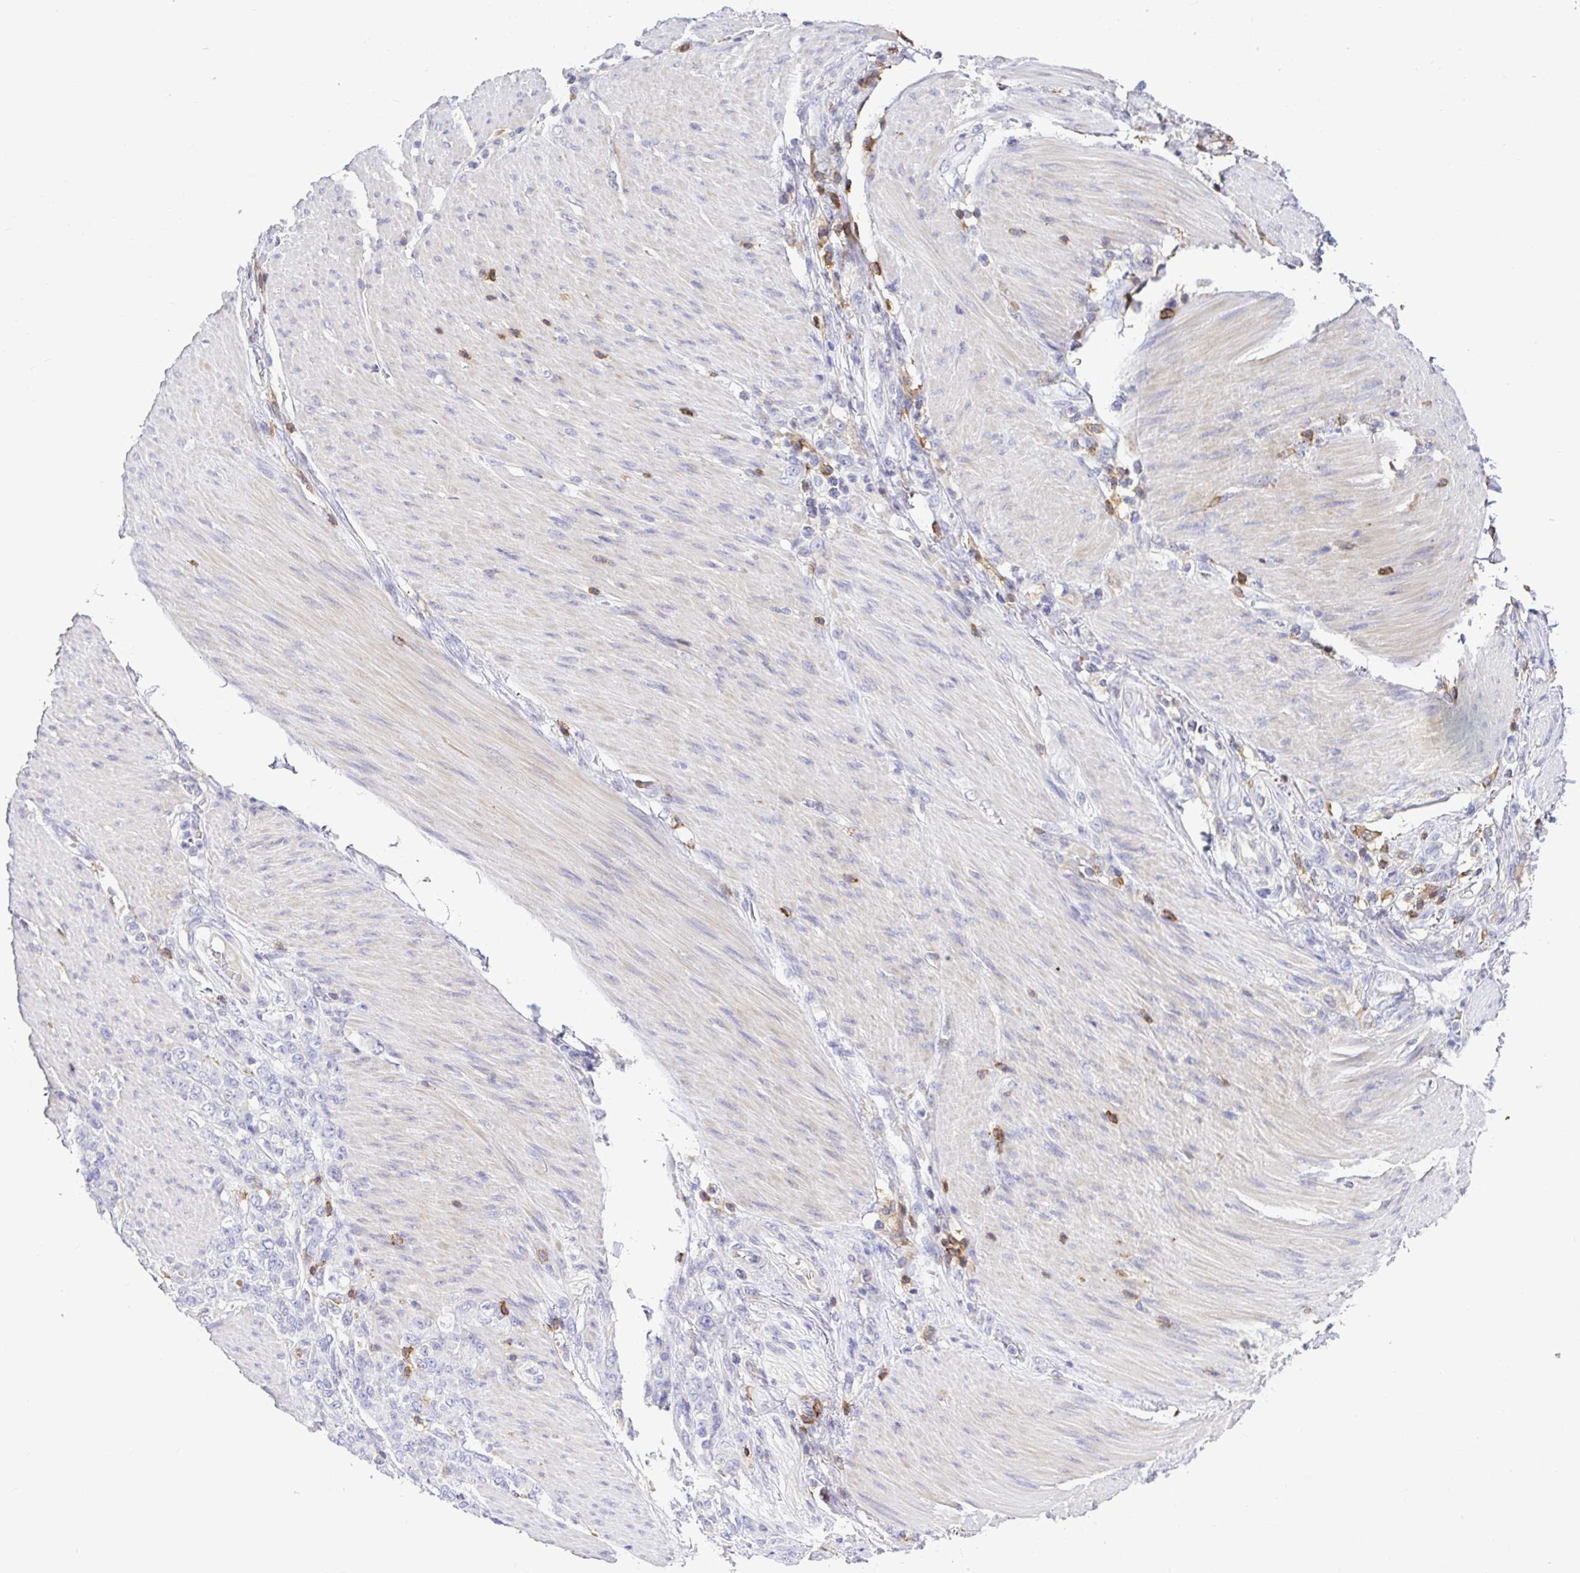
{"staining": {"intensity": "negative", "quantity": "none", "location": "none"}, "tissue": "stomach cancer", "cell_type": "Tumor cells", "image_type": "cancer", "snomed": [{"axis": "morphology", "description": "Adenocarcinoma, NOS"}, {"axis": "topography", "description": "Stomach"}], "caption": "Stomach adenocarcinoma was stained to show a protein in brown. There is no significant positivity in tumor cells. Nuclei are stained in blue.", "gene": "SKAP1", "patient": {"sex": "female", "age": 79}}